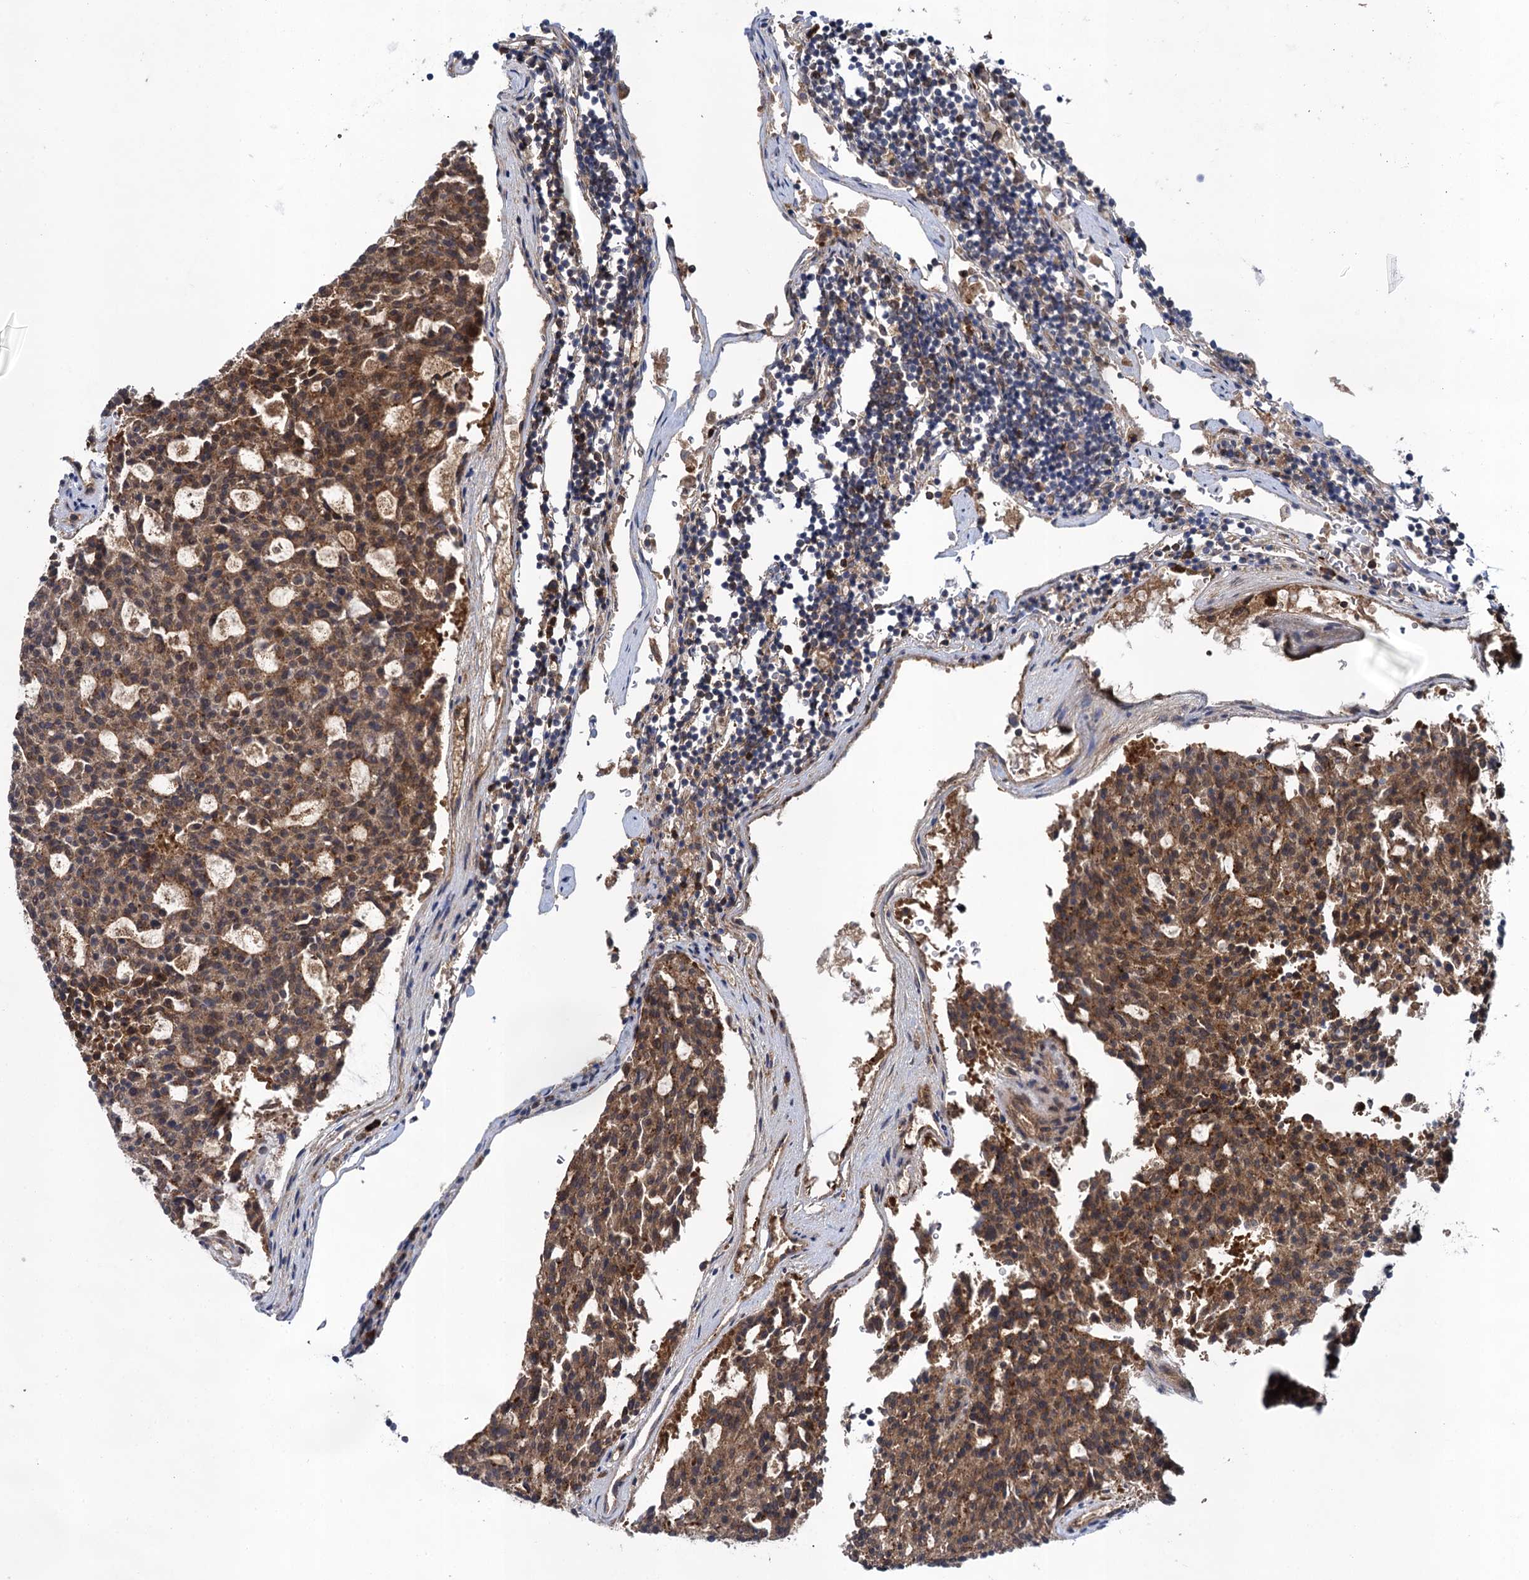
{"staining": {"intensity": "moderate", "quantity": ">75%", "location": "cytoplasmic/membranous"}, "tissue": "carcinoid", "cell_type": "Tumor cells", "image_type": "cancer", "snomed": [{"axis": "morphology", "description": "Carcinoid, malignant, NOS"}, {"axis": "topography", "description": "Pancreas"}], "caption": "Immunohistochemical staining of carcinoid demonstrates medium levels of moderate cytoplasmic/membranous expression in approximately >75% of tumor cells.", "gene": "GLO1", "patient": {"sex": "female", "age": 54}}